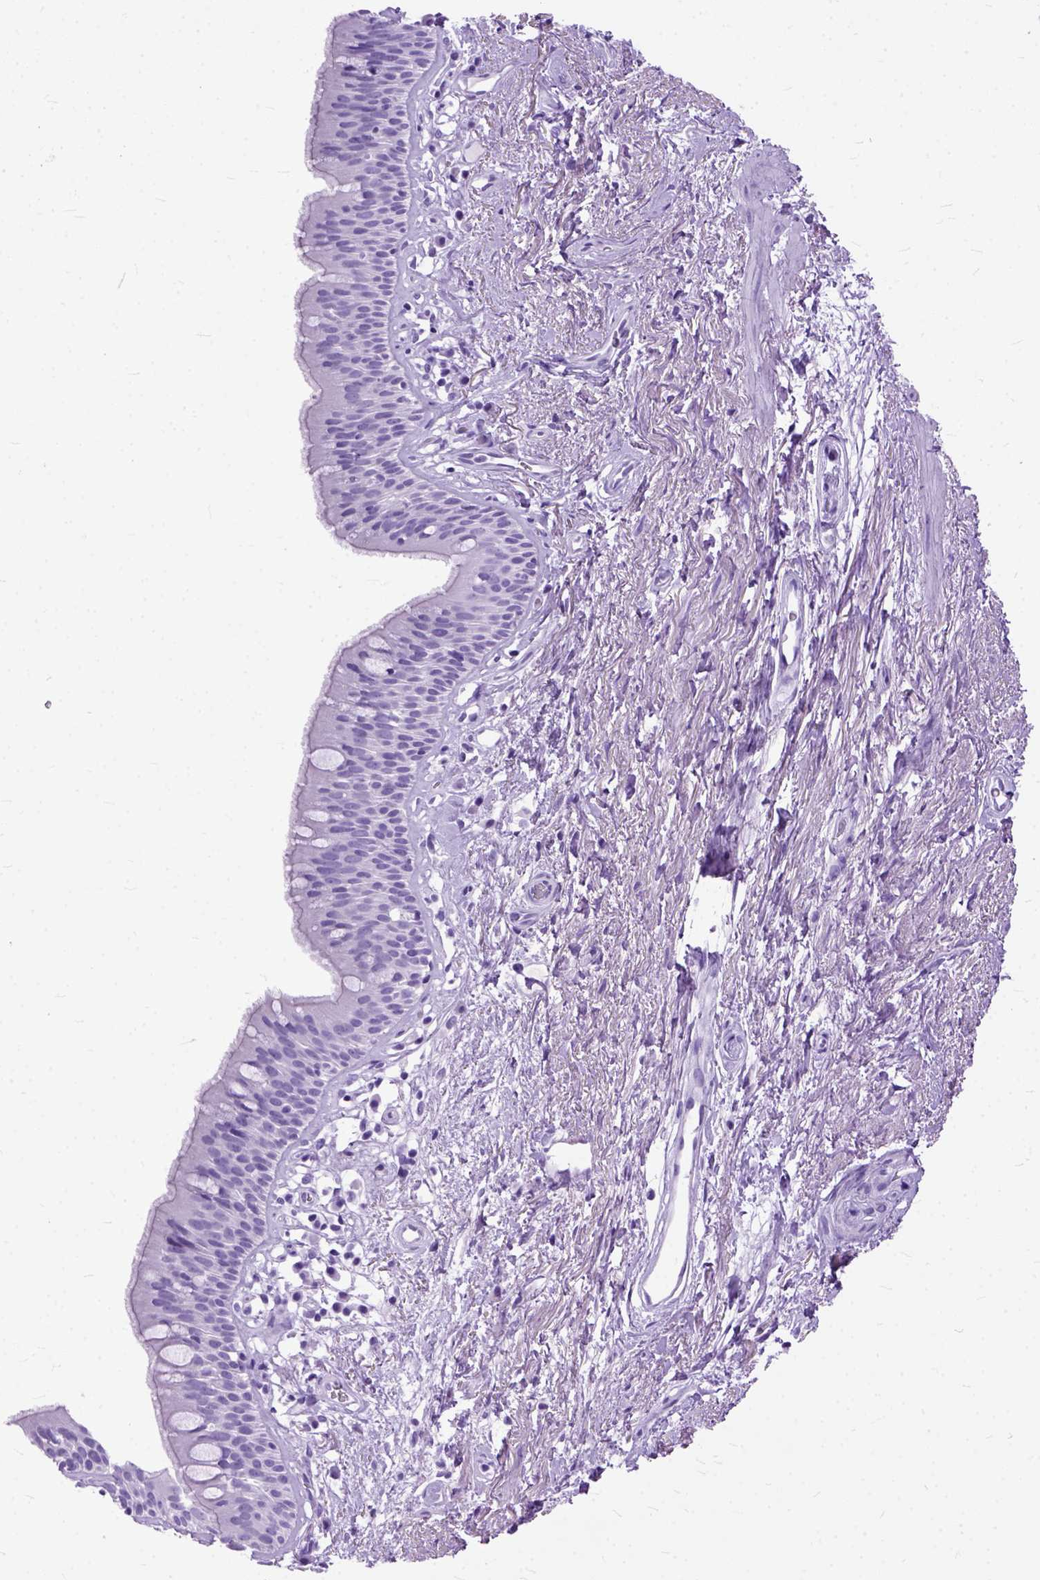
{"staining": {"intensity": "negative", "quantity": "none", "location": "none"}, "tissue": "bronchus", "cell_type": "Respiratory epithelial cells", "image_type": "normal", "snomed": [{"axis": "morphology", "description": "Normal tissue, NOS"}, {"axis": "topography", "description": "Cartilage tissue"}, {"axis": "topography", "description": "Bronchus"}], "caption": "This histopathology image is of benign bronchus stained with immunohistochemistry to label a protein in brown with the nuclei are counter-stained blue. There is no staining in respiratory epithelial cells.", "gene": "GNGT1", "patient": {"sex": "male", "age": 58}}